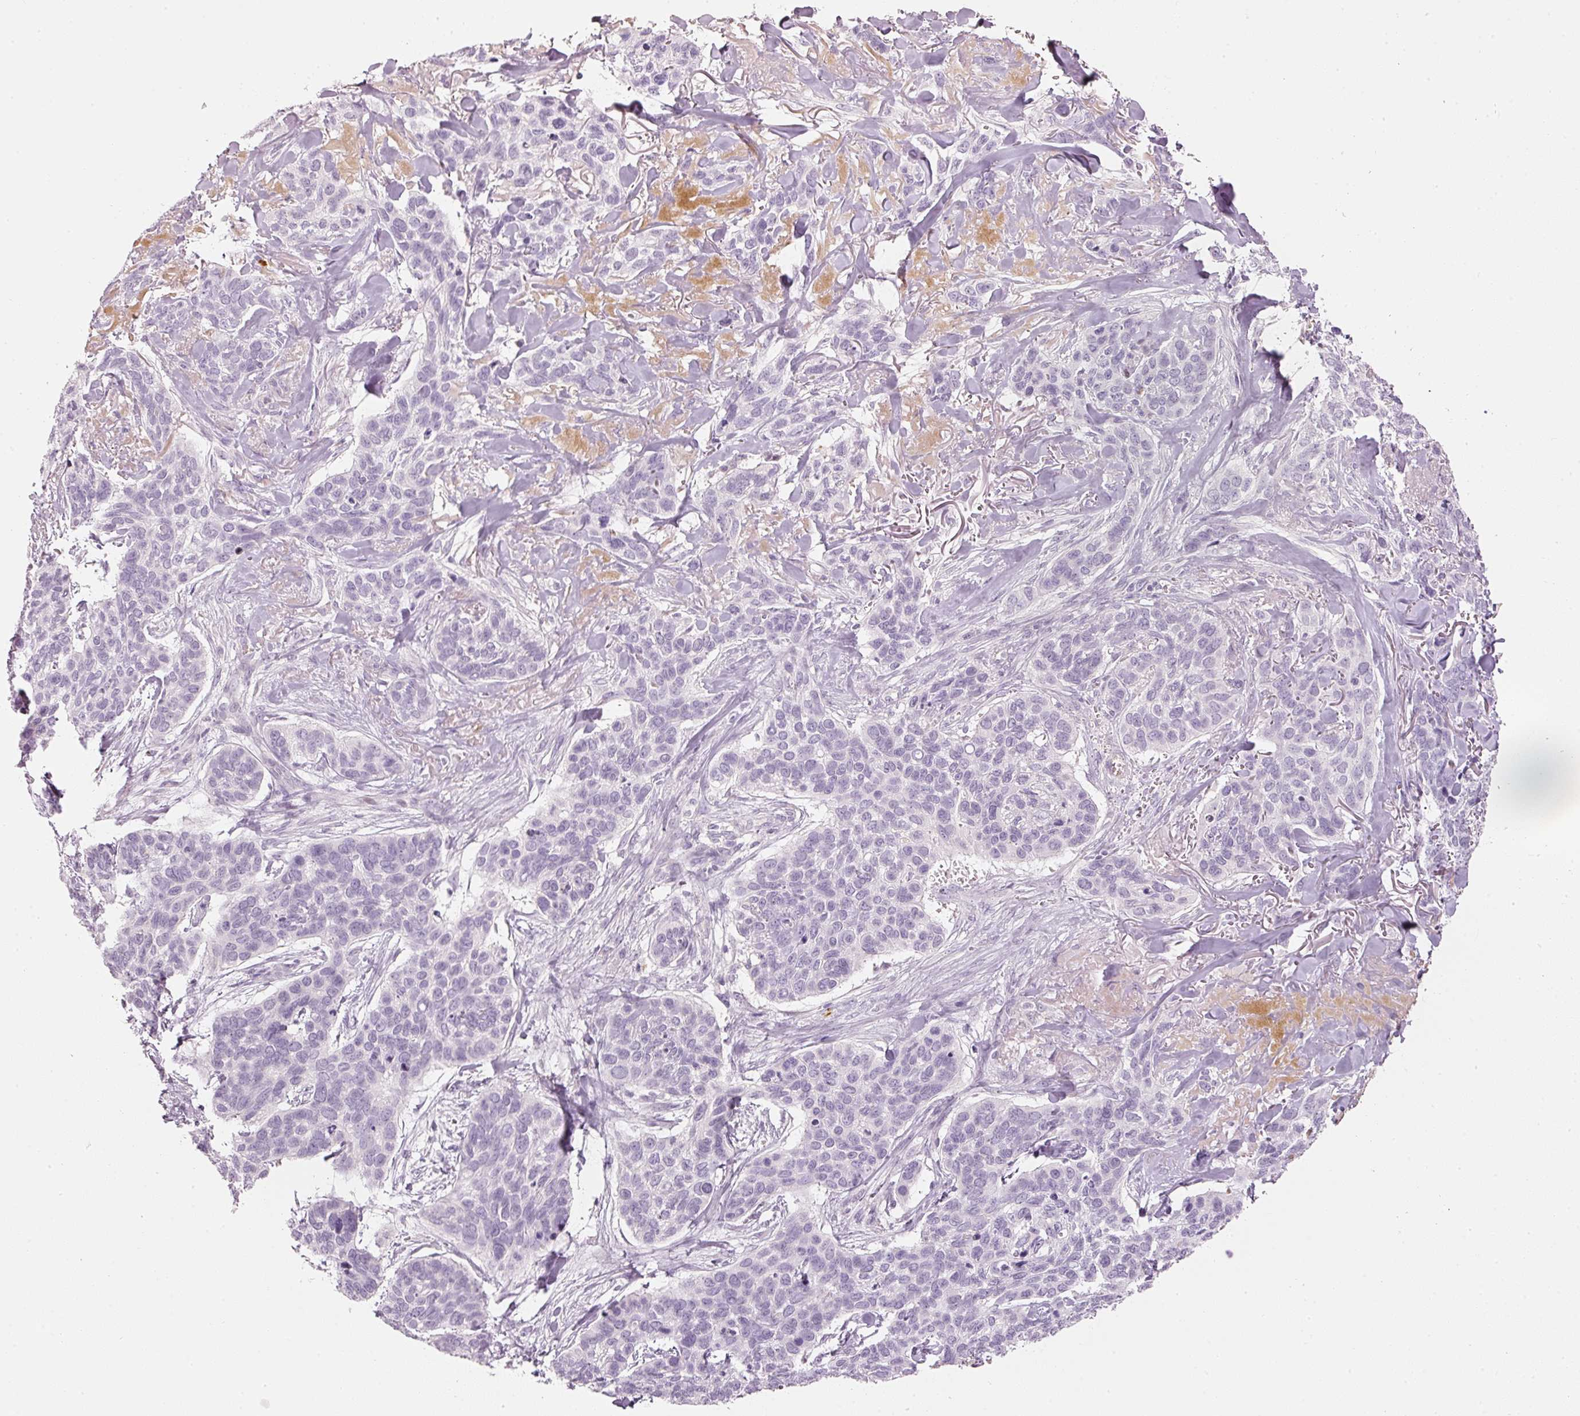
{"staining": {"intensity": "negative", "quantity": "none", "location": "none"}, "tissue": "skin cancer", "cell_type": "Tumor cells", "image_type": "cancer", "snomed": [{"axis": "morphology", "description": "Basal cell carcinoma"}, {"axis": "topography", "description": "Skin"}], "caption": "A micrograph of skin cancer stained for a protein exhibits no brown staining in tumor cells. (Brightfield microscopy of DAB (3,3'-diaminobenzidine) immunohistochemistry at high magnification).", "gene": "LECT2", "patient": {"sex": "male", "age": 86}}